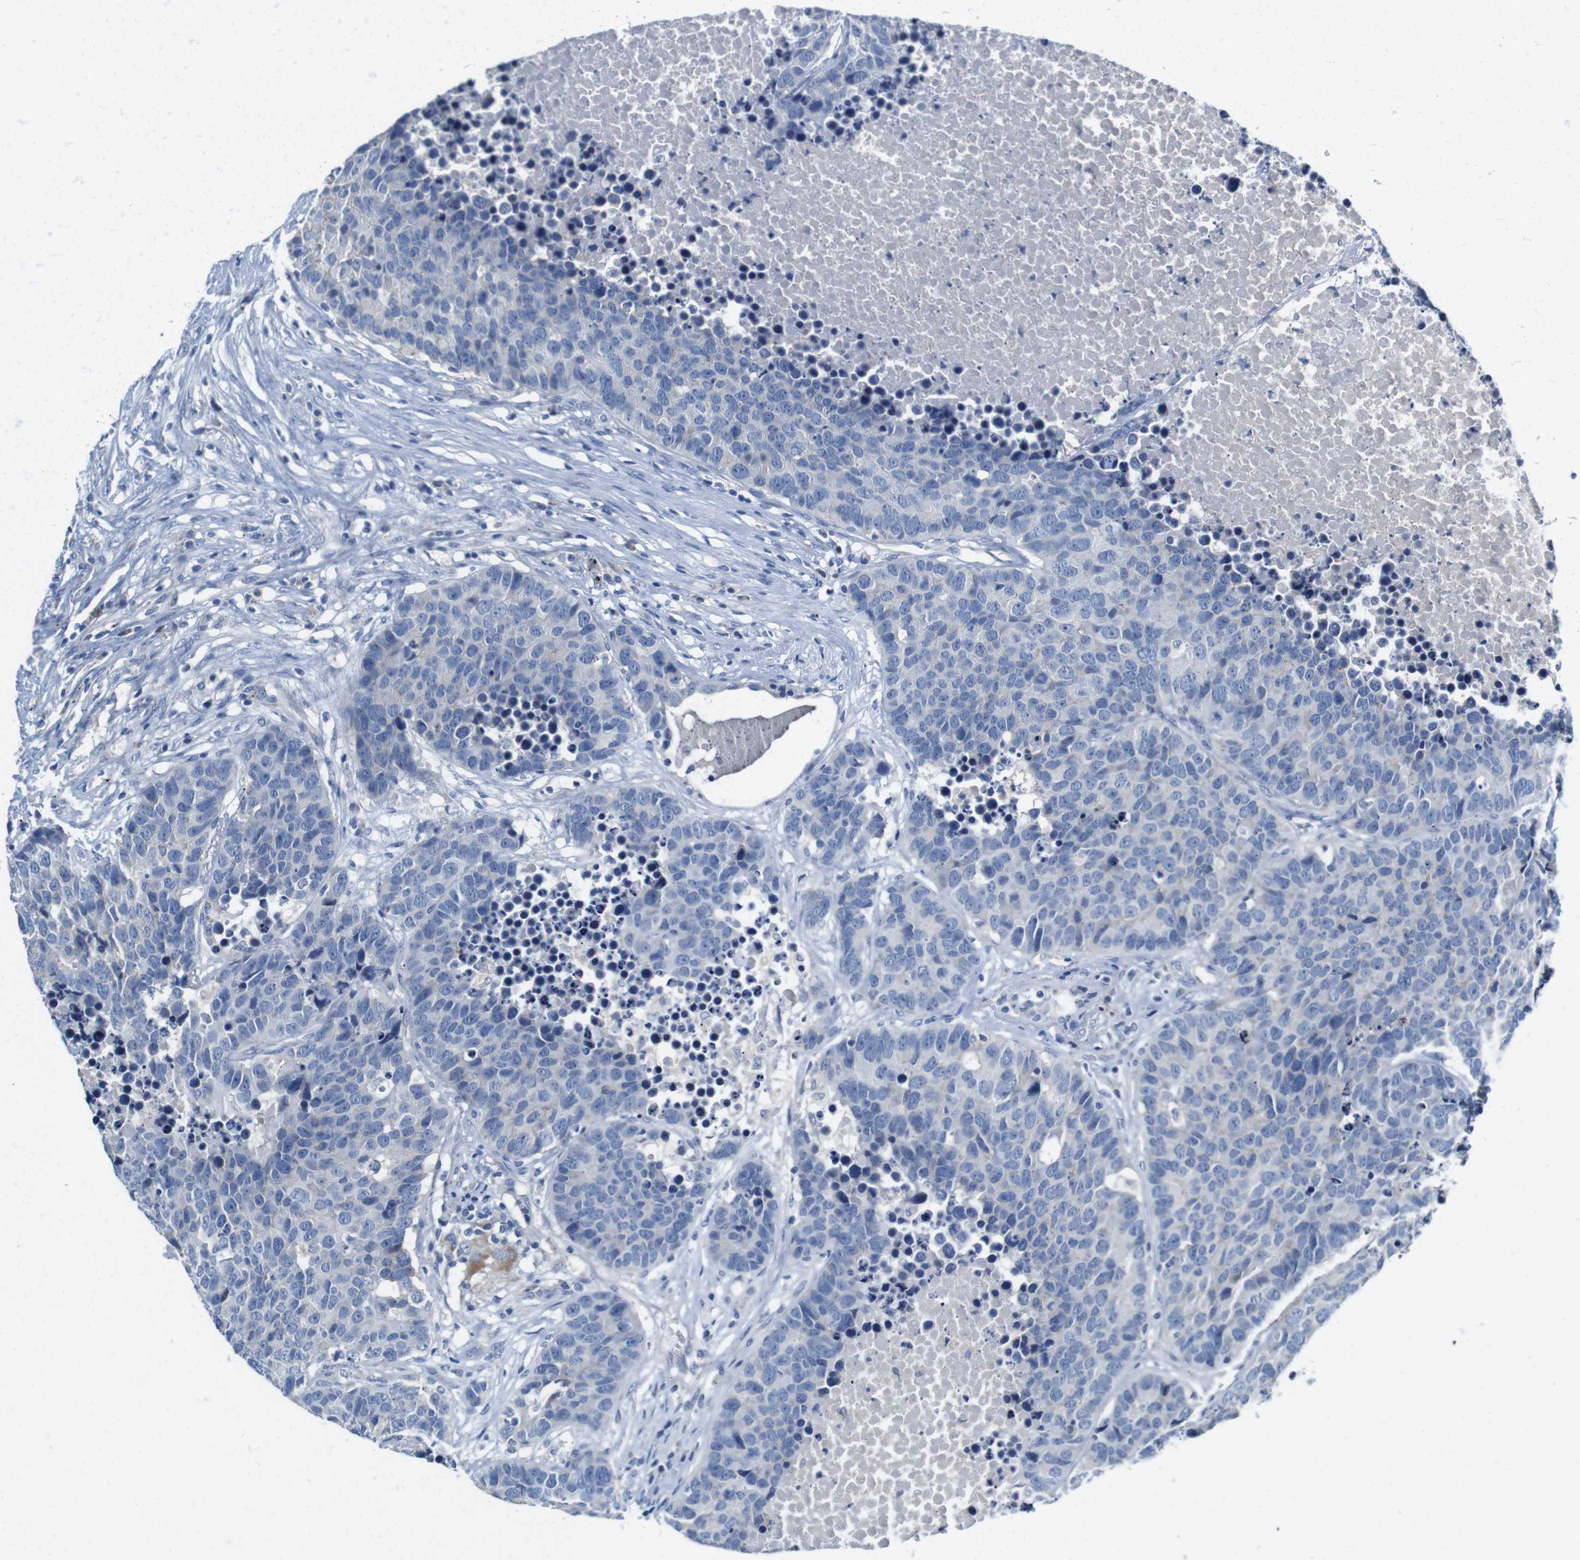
{"staining": {"intensity": "negative", "quantity": "none", "location": "none"}, "tissue": "carcinoid", "cell_type": "Tumor cells", "image_type": "cancer", "snomed": [{"axis": "morphology", "description": "Carcinoid, malignant, NOS"}, {"axis": "topography", "description": "Lung"}], "caption": "This micrograph is of carcinoid (malignant) stained with immunohistochemistry (IHC) to label a protein in brown with the nuclei are counter-stained blue. There is no expression in tumor cells.", "gene": "IGSF8", "patient": {"sex": "male", "age": 60}}